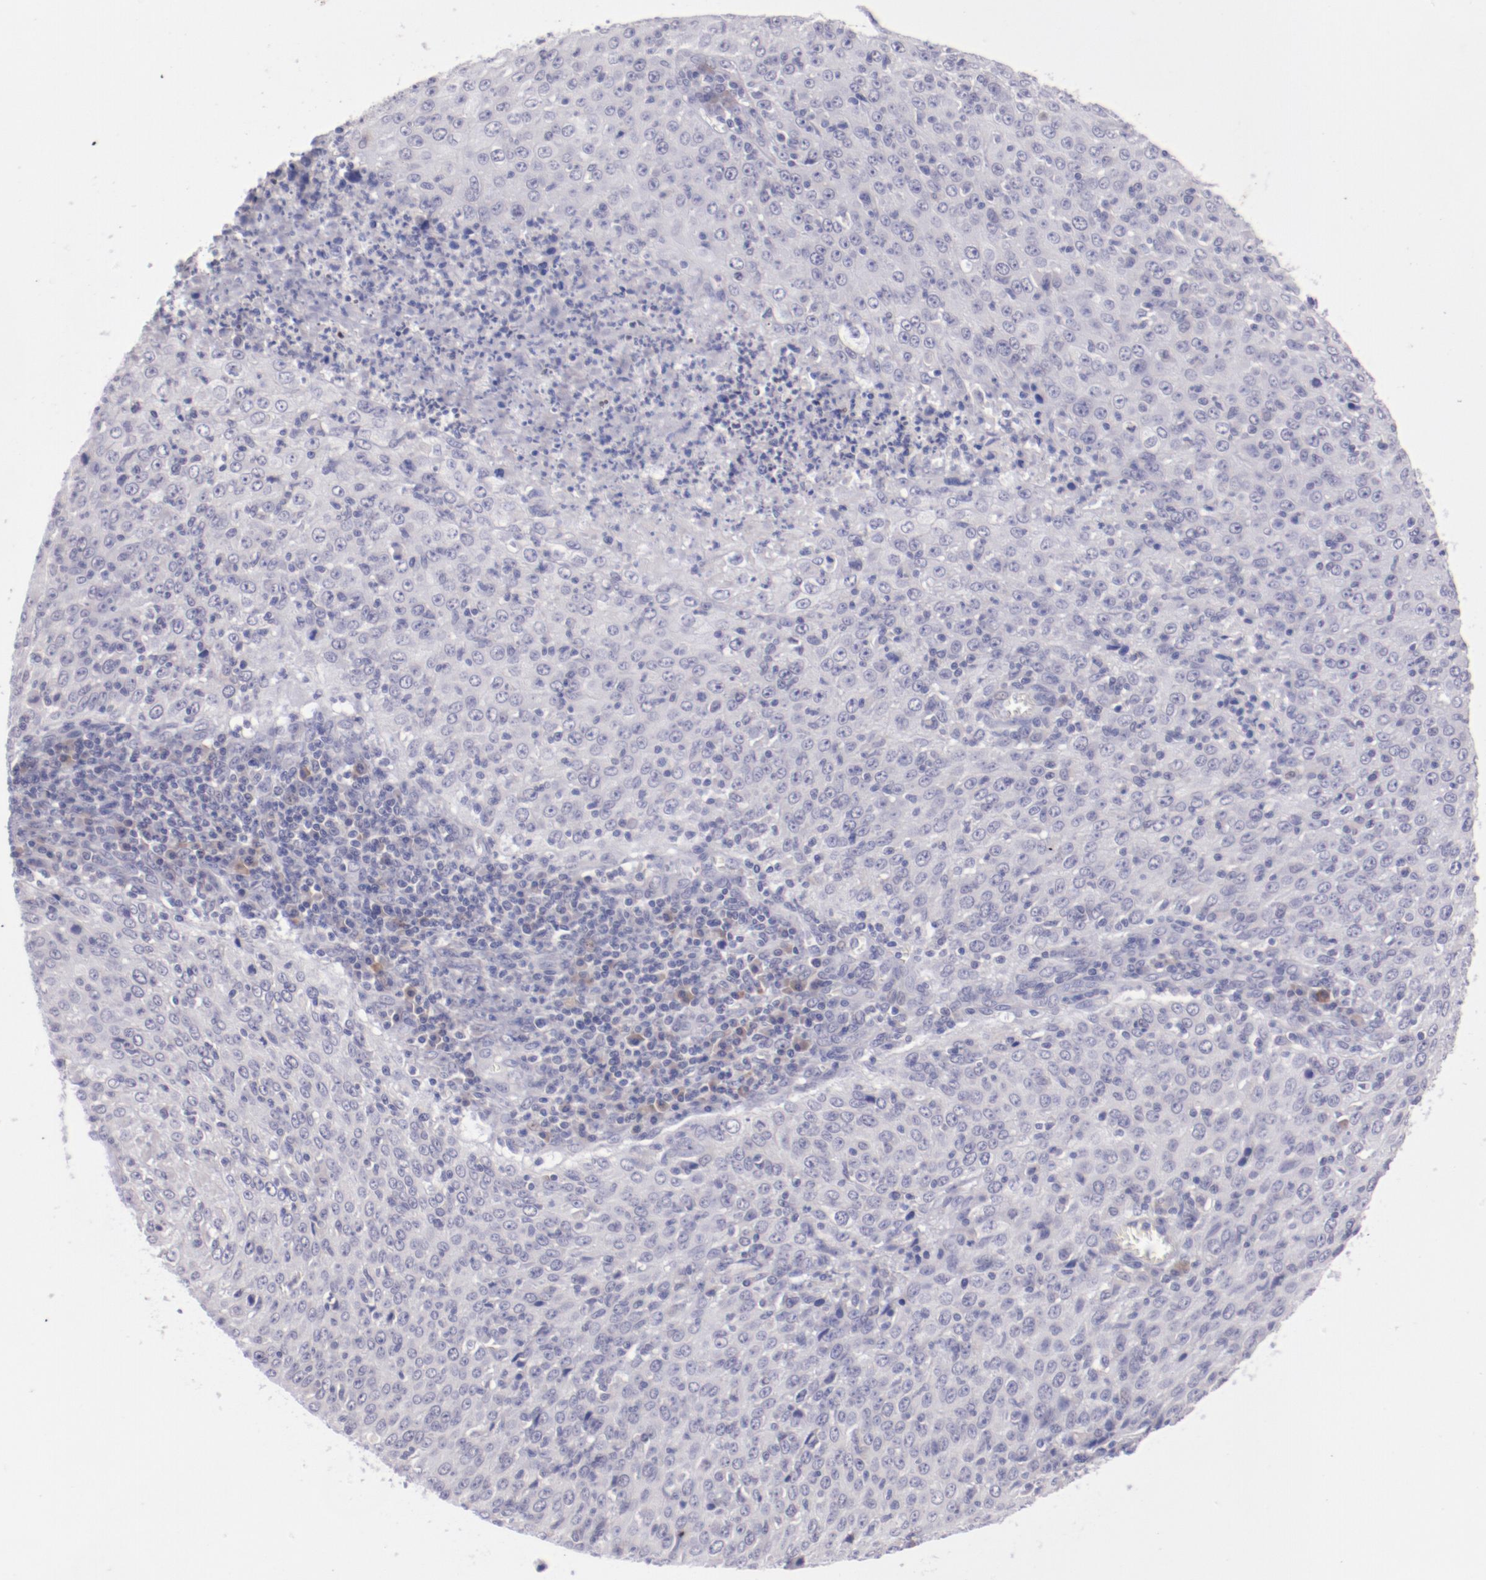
{"staining": {"intensity": "negative", "quantity": "none", "location": "none"}, "tissue": "cervical cancer", "cell_type": "Tumor cells", "image_type": "cancer", "snomed": [{"axis": "morphology", "description": "Squamous cell carcinoma, NOS"}, {"axis": "topography", "description": "Cervix"}], "caption": "An immunohistochemistry (IHC) micrograph of cervical cancer is shown. There is no staining in tumor cells of cervical cancer.", "gene": "TRAF3", "patient": {"sex": "female", "age": 27}}